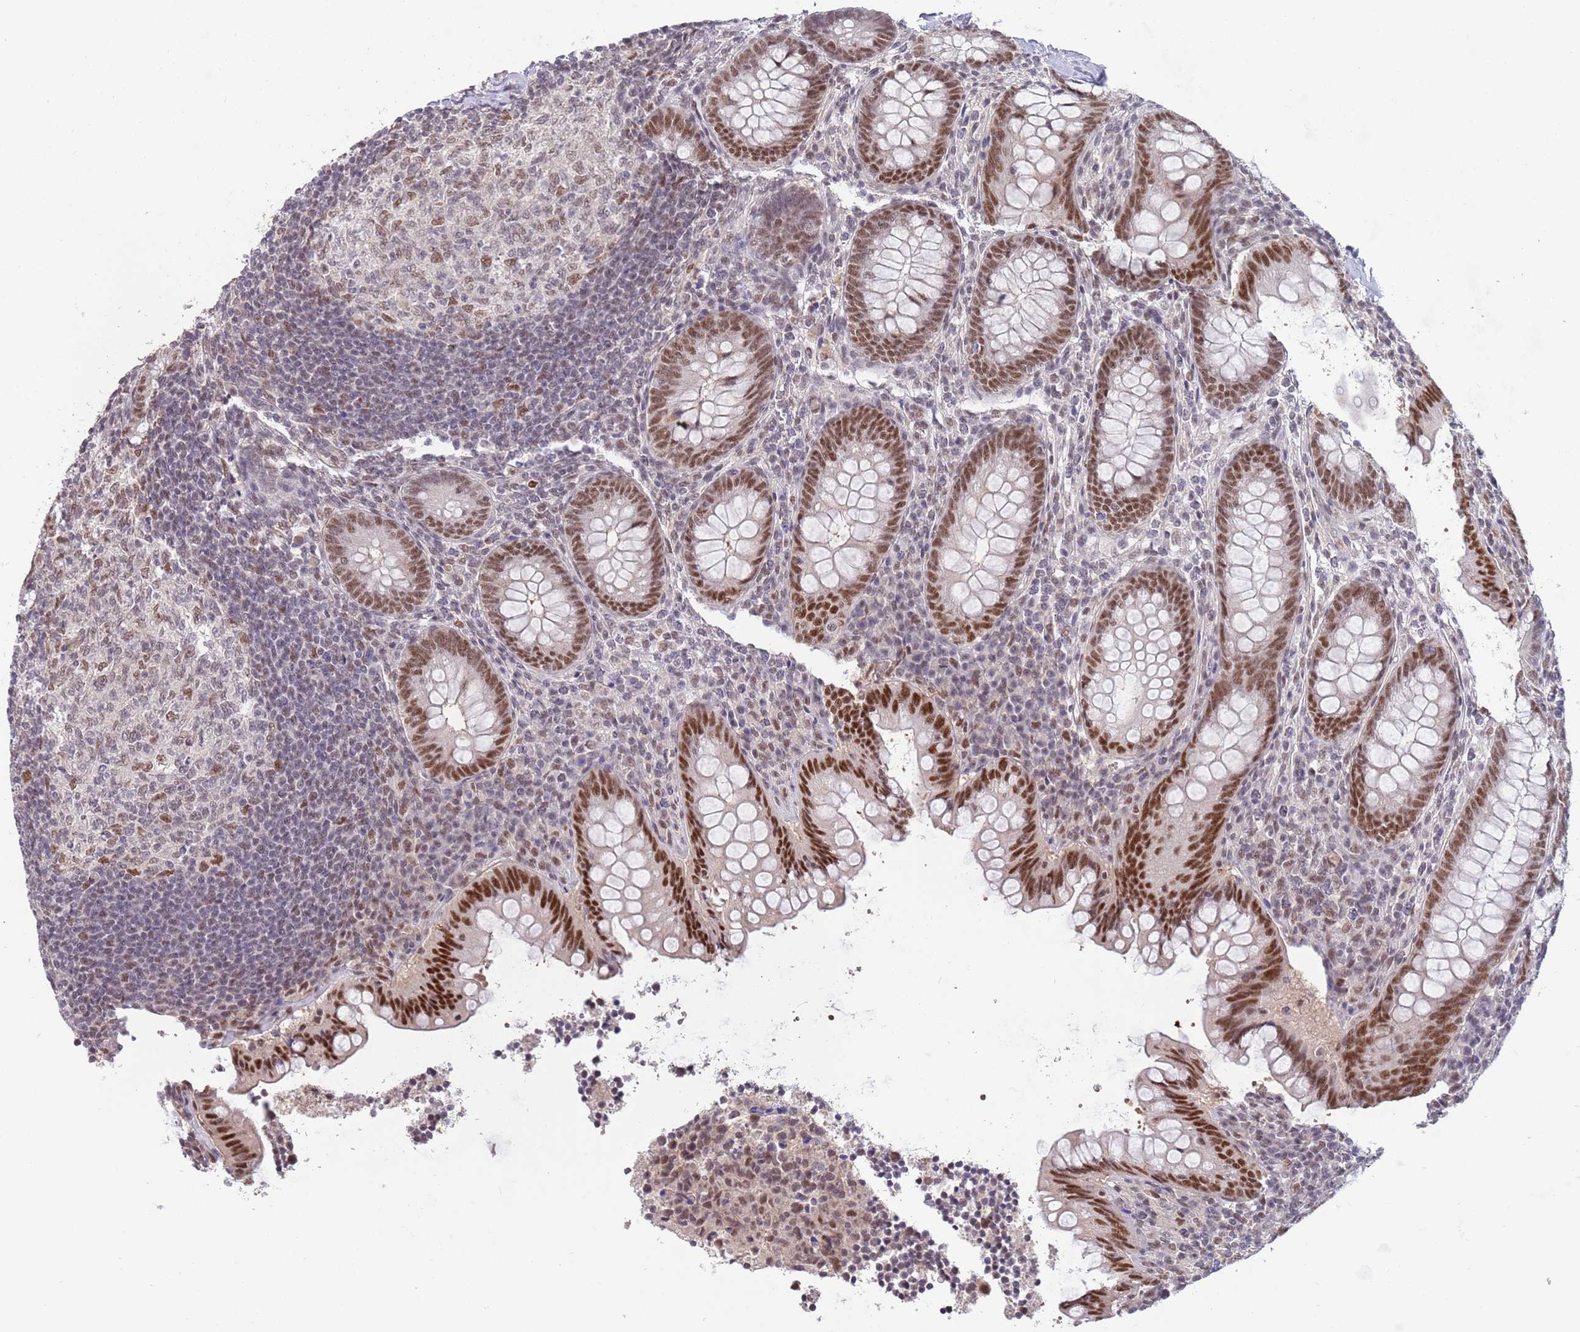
{"staining": {"intensity": "strong", "quantity": ">75%", "location": "nuclear"}, "tissue": "appendix", "cell_type": "Glandular cells", "image_type": "normal", "snomed": [{"axis": "morphology", "description": "Normal tissue, NOS"}, {"axis": "topography", "description": "Appendix"}], "caption": "Appendix stained with IHC displays strong nuclear expression in approximately >75% of glandular cells. (DAB IHC with brightfield microscopy, high magnification).", "gene": "ZBTB7A", "patient": {"sex": "female", "age": 33}}